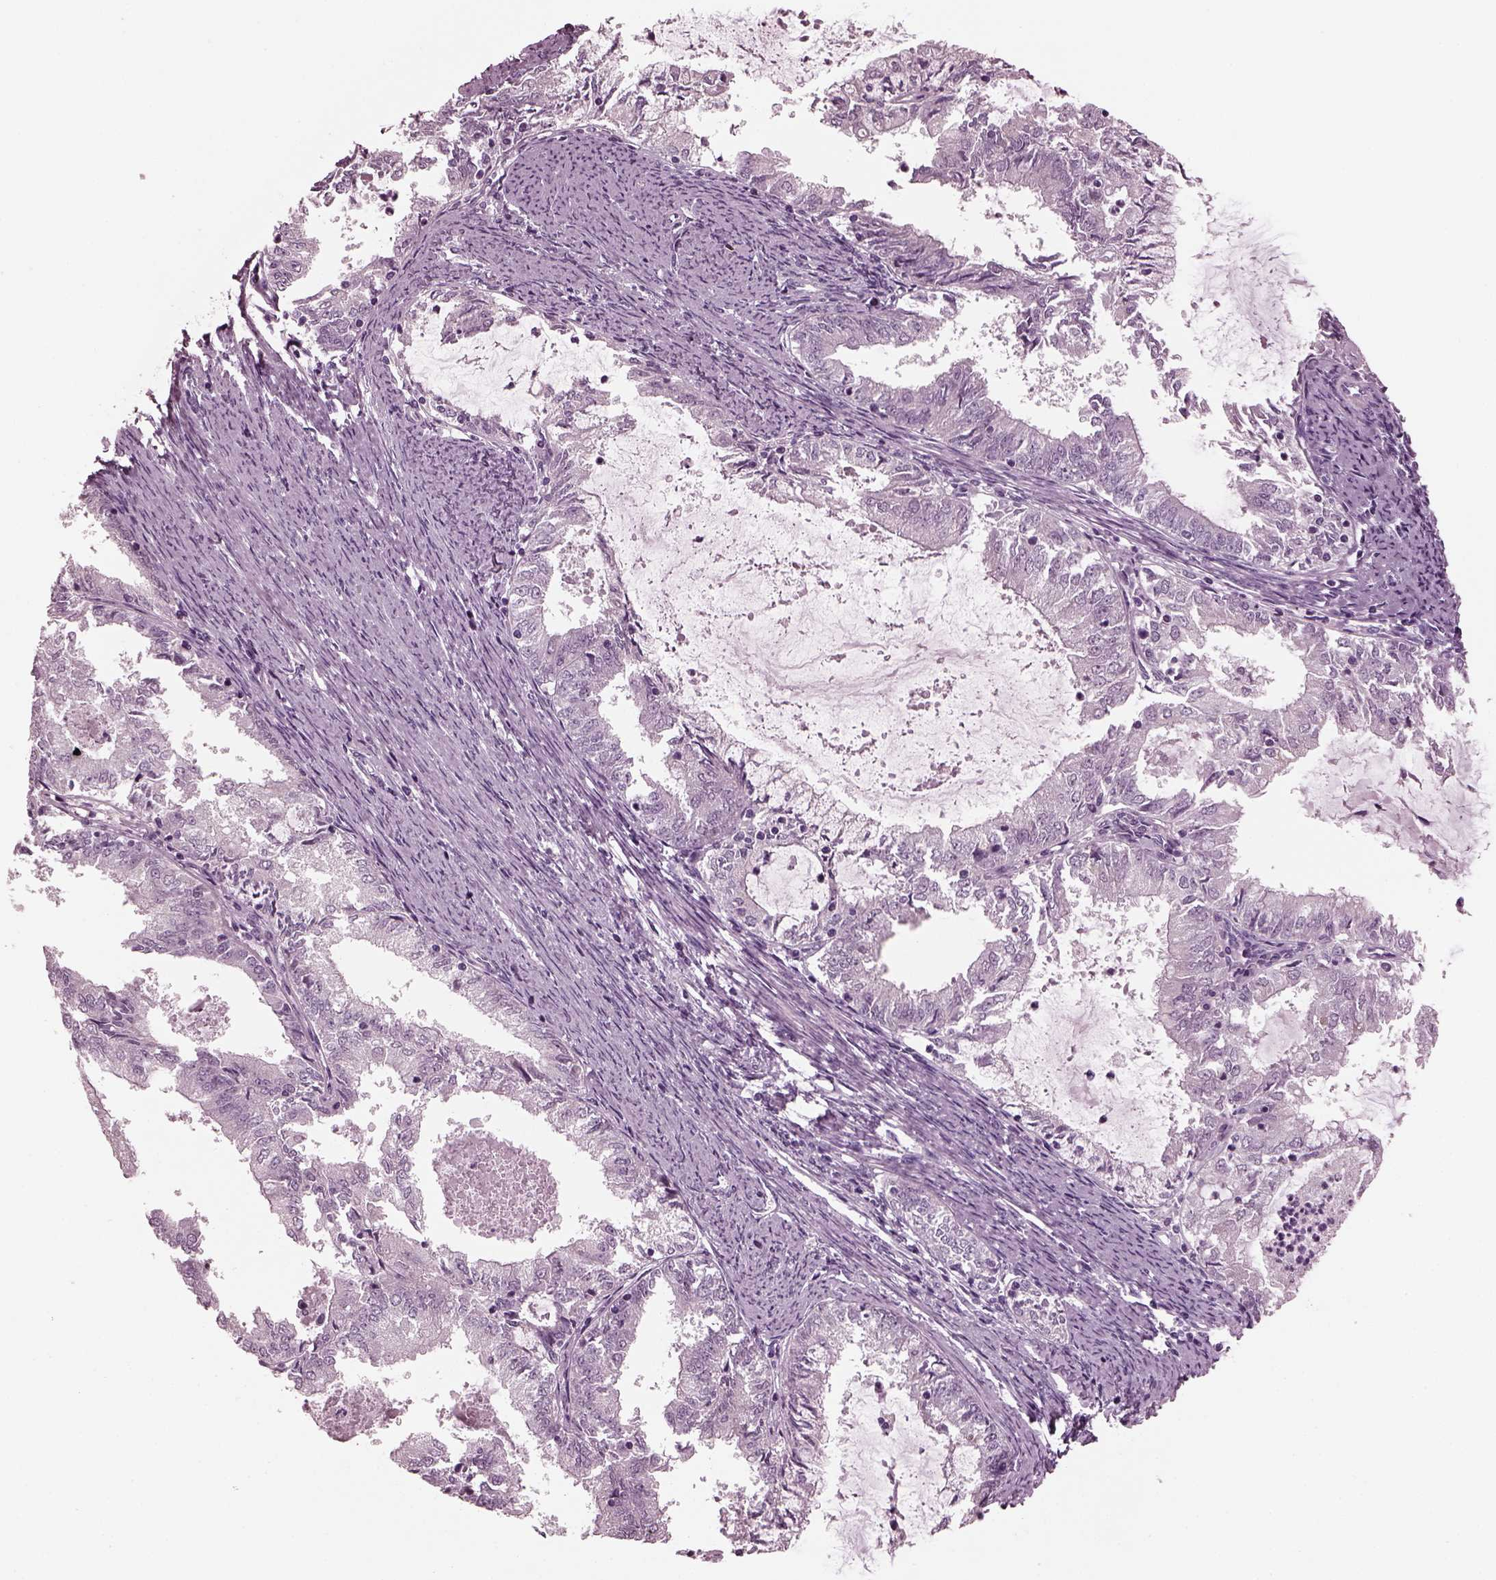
{"staining": {"intensity": "negative", "quantity": "none", "location": "none"}, "tissue": "endometrial cancer", "cell_type": "Tumor cells", "image_type": "cancer", "snomed": [{"axis": "morphology", "description": "Adenocarcinoma, NOS"}, {"axis": "topography", "description": "Endometrium"}], "caption": "Image shows no significant protein positivity in tumor cells of endometrial cancer.", "gene": "MIB2", "patient": {"sex": "female", "age": 57}}